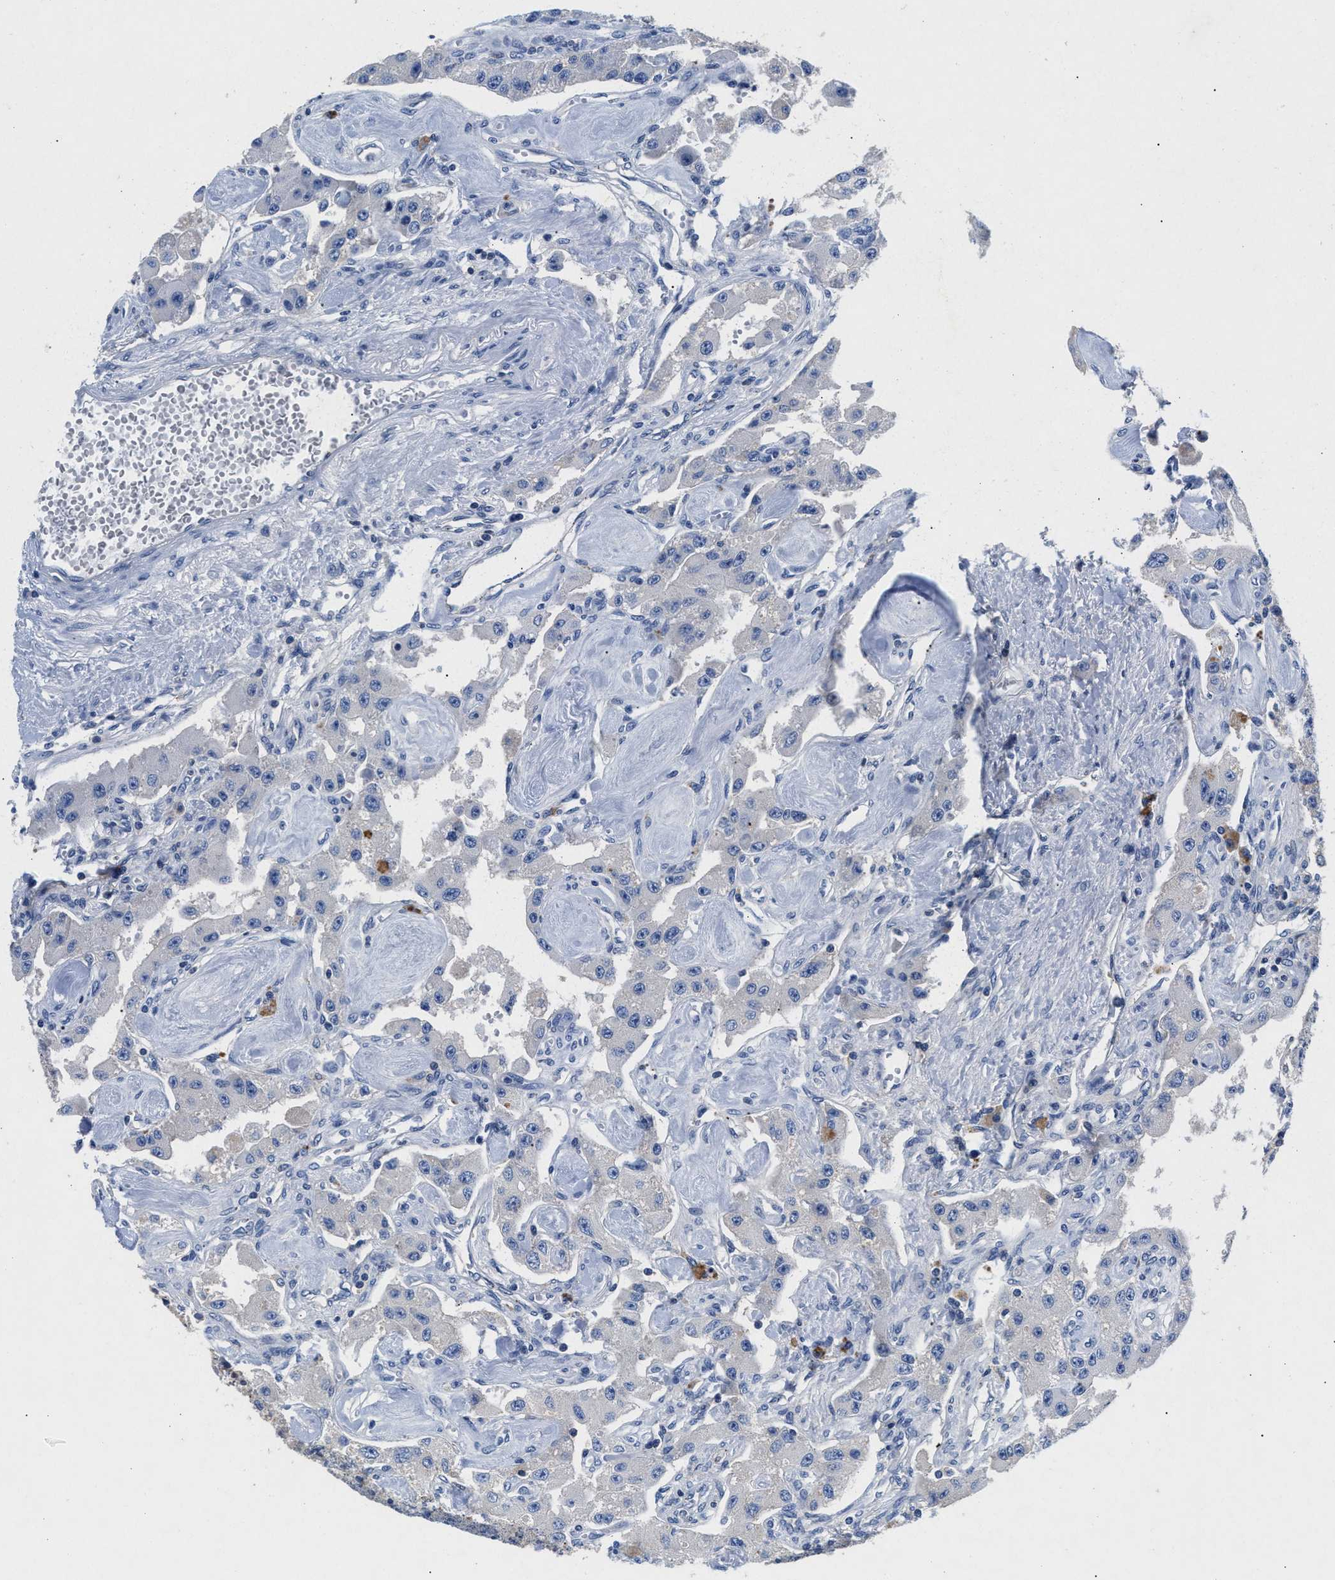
{"staining": {"intensity": "negative", "quantity": "none", "location": "none"}, "tissue": "carcinoid", "cell_type": "Tumor cells", "image_type": "cancer", "snomed": [{"axis": "morphology", "description": "Carcinoid, malignant, NOS"}, {"axis": "topography", "description": "Pancreas"}], "caption": "Micrograph shows no significant protein positivity in tumor cells of malignant carcinoid. The staining is performed using DAB brown chromogen with nuclei counter-stained in using hematoxylin.", "gene": "GNAI3", "patient": {"sex": "male", "age": 41}}